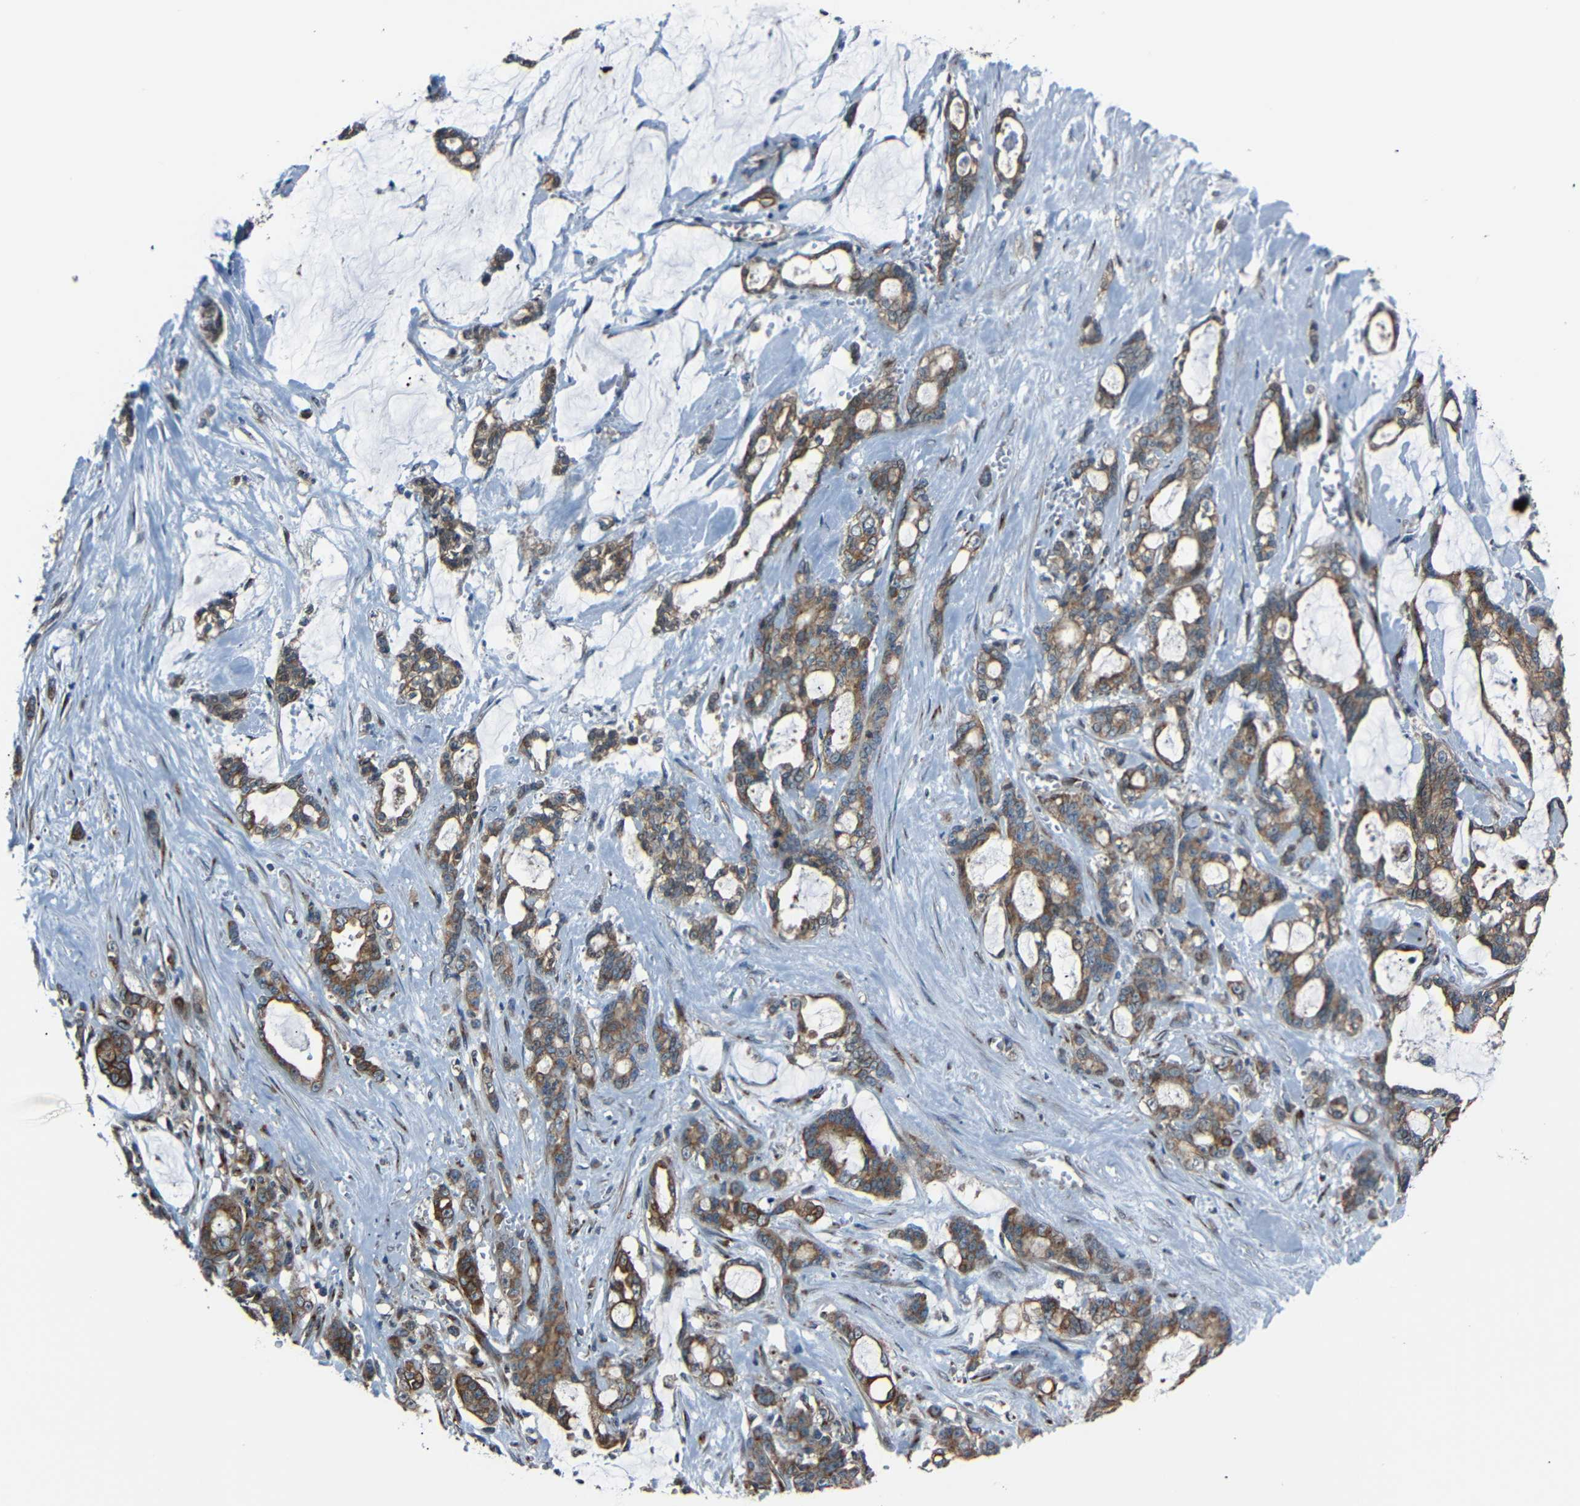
{"staining": {"intensity": "moderate", "quantity": ">75%", "location": "cytoplasmic/membranous"}, "tissue": "pancreatic cancer", "cell_type": "Tumor cells", "image_type": "cancer", "snomed": [{"axis": "morphology", "description": "Adenocarcinoma, NOS"}, {"axis": "topography", "description": "Pancreas"}], "caption": "Immunohistochemical staining of human pancreatic cancer (adenocarcinoma) shows medium levels of moderate cytoplasmic/membranous protein staining in about >75% of tumor cells.", "gene": "AKAP9", "patient": {"sex": "female", "age": 73}}